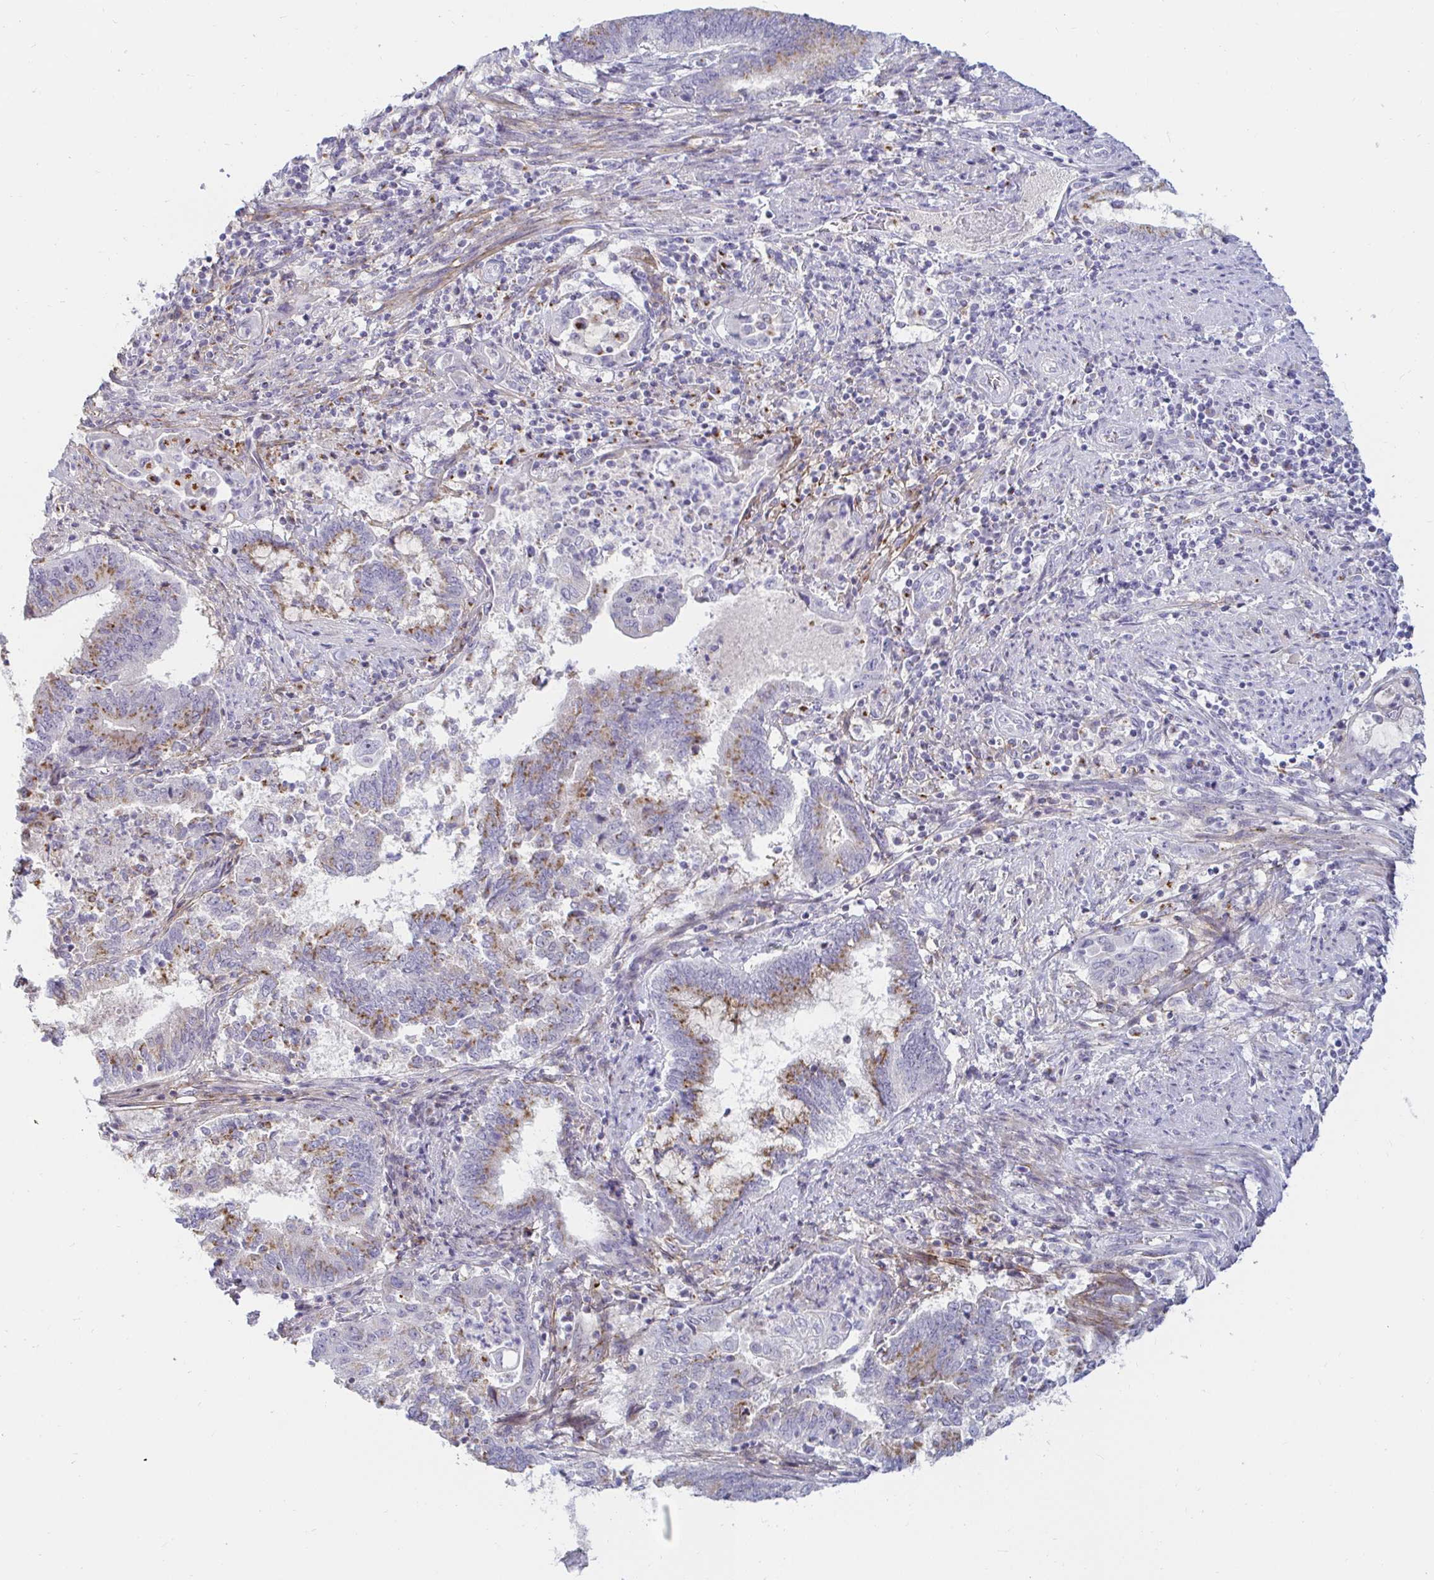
{"staining": {"intensity": "moderate", "quantity": "25%-75%", "location": "cytoplasmic/membranous"}, "tissue": "endometrial cancer", "cell_type": "Tumor cells", "image_type": "cancer", "snomed": [{"axis": "morphology", "description": "Adenocarcinoma, NOS"}, {"axis": "topography", "description": "Endometrium"}], "caption": "Adenocarcinoma (endometrial) stained for a protein displays moderate cytoplasmic/membranous positivity in tumor cells. The staining is performed using DAB brown chromogen to label protein expression. The nuclei are counter-stained blue using hematoxylin.", "gene": "OR51D1", "patient": {"sex": "female", "age": 65}}